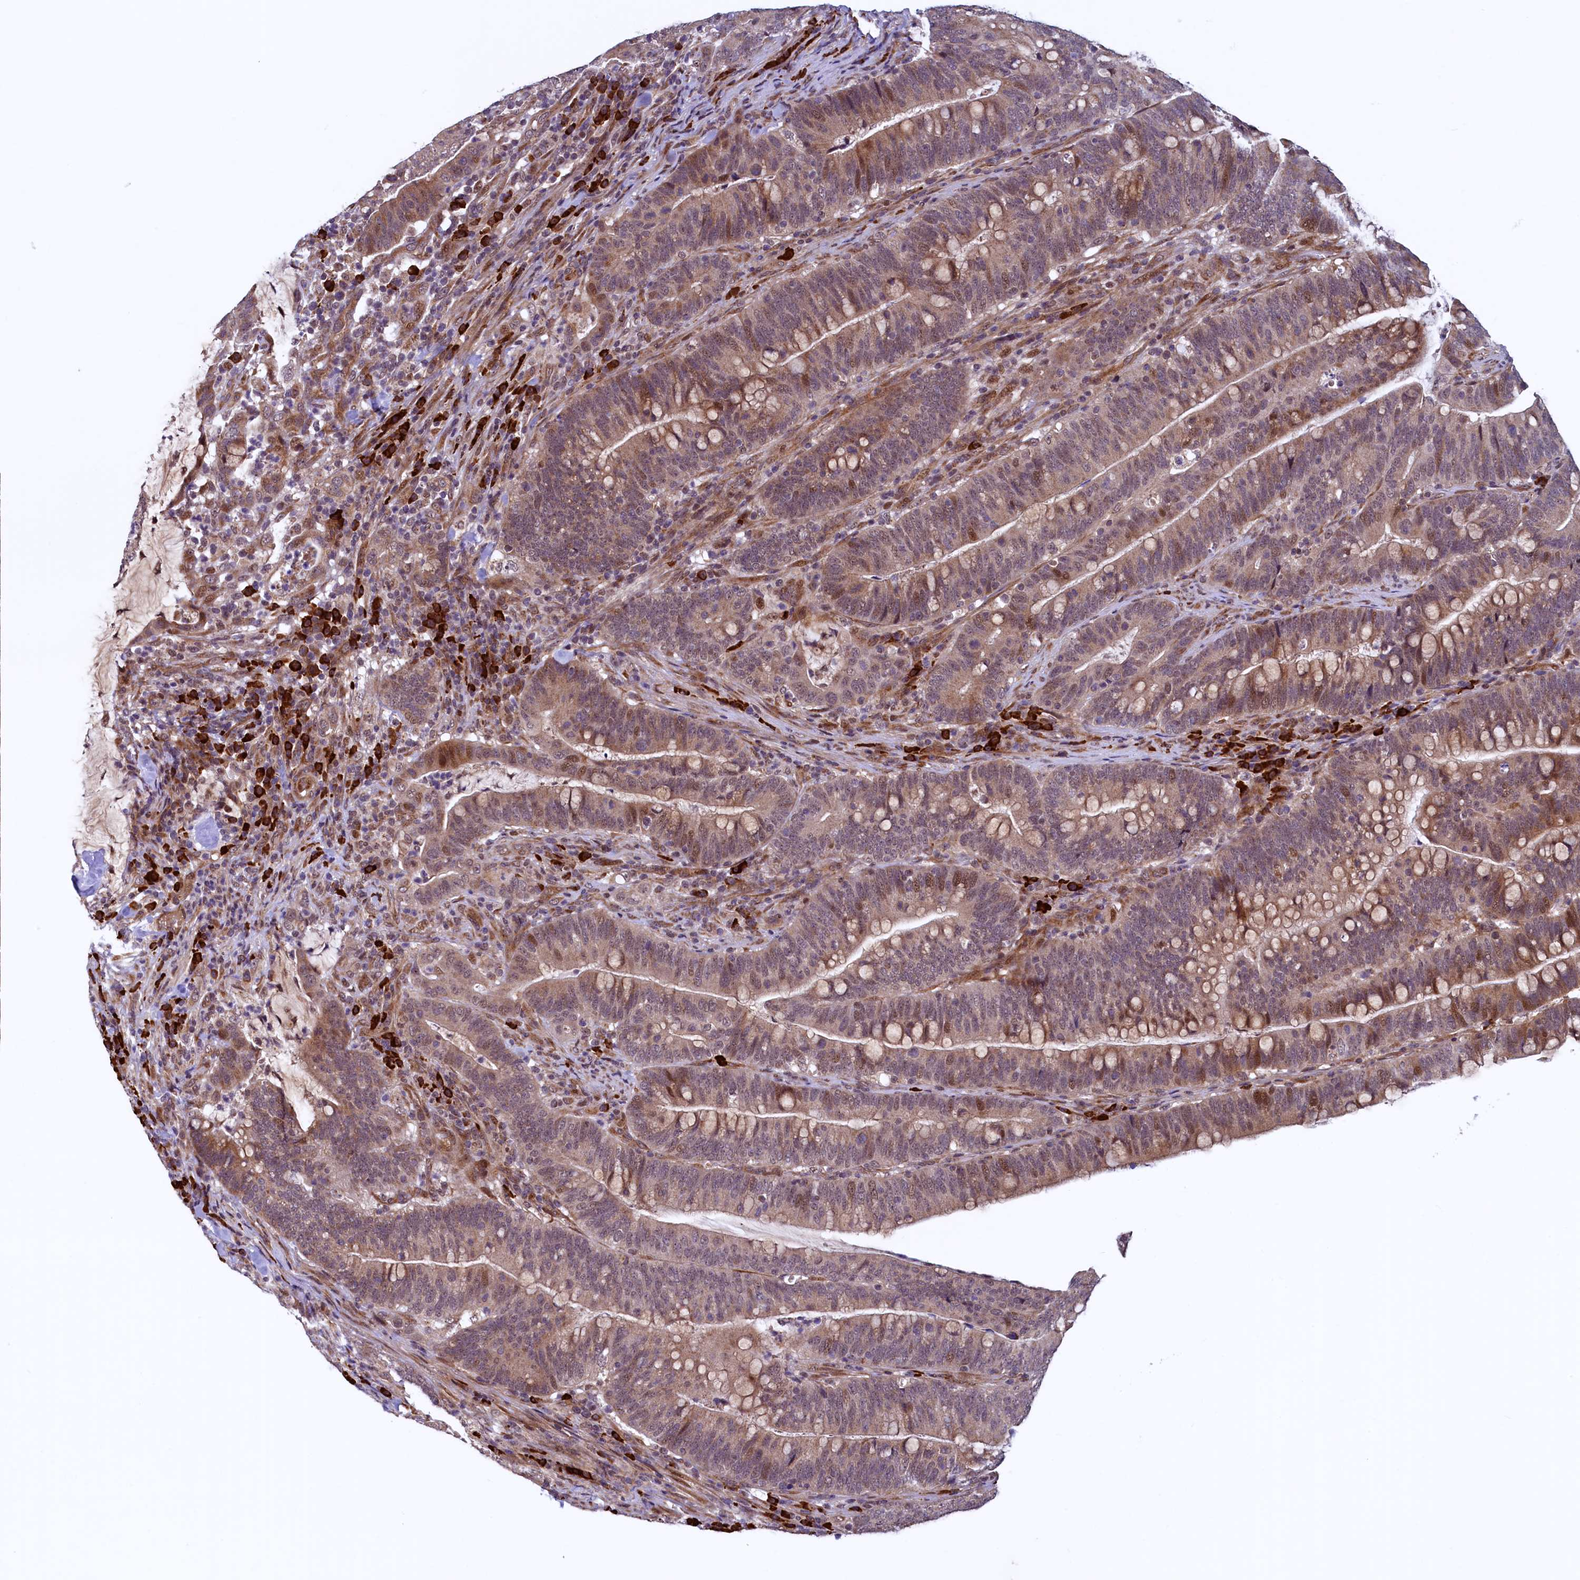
{"staining": {"intensity": "moderate", "quantity": "<25%", "location": "cytoplasmic/membranous,nuclear"}, "tissue": "colorectal cancer", "cell_type": "Tumor cells", "image_type": "cancer", "snomed": [{"axis": "morphology", "description": "Adenocarcinoma, NOS"}, {"axis": "topography", "description": "Colon"}], "caption": "Moderate cytoplasmic/membranous and nuclear staining for a protein is identified in approximately <25% of tumor cells of colorectal adenocarcinoma using immunohistochemistry.", "gene": "RBFA", "patient": {"sex": "female", "age": 66}}